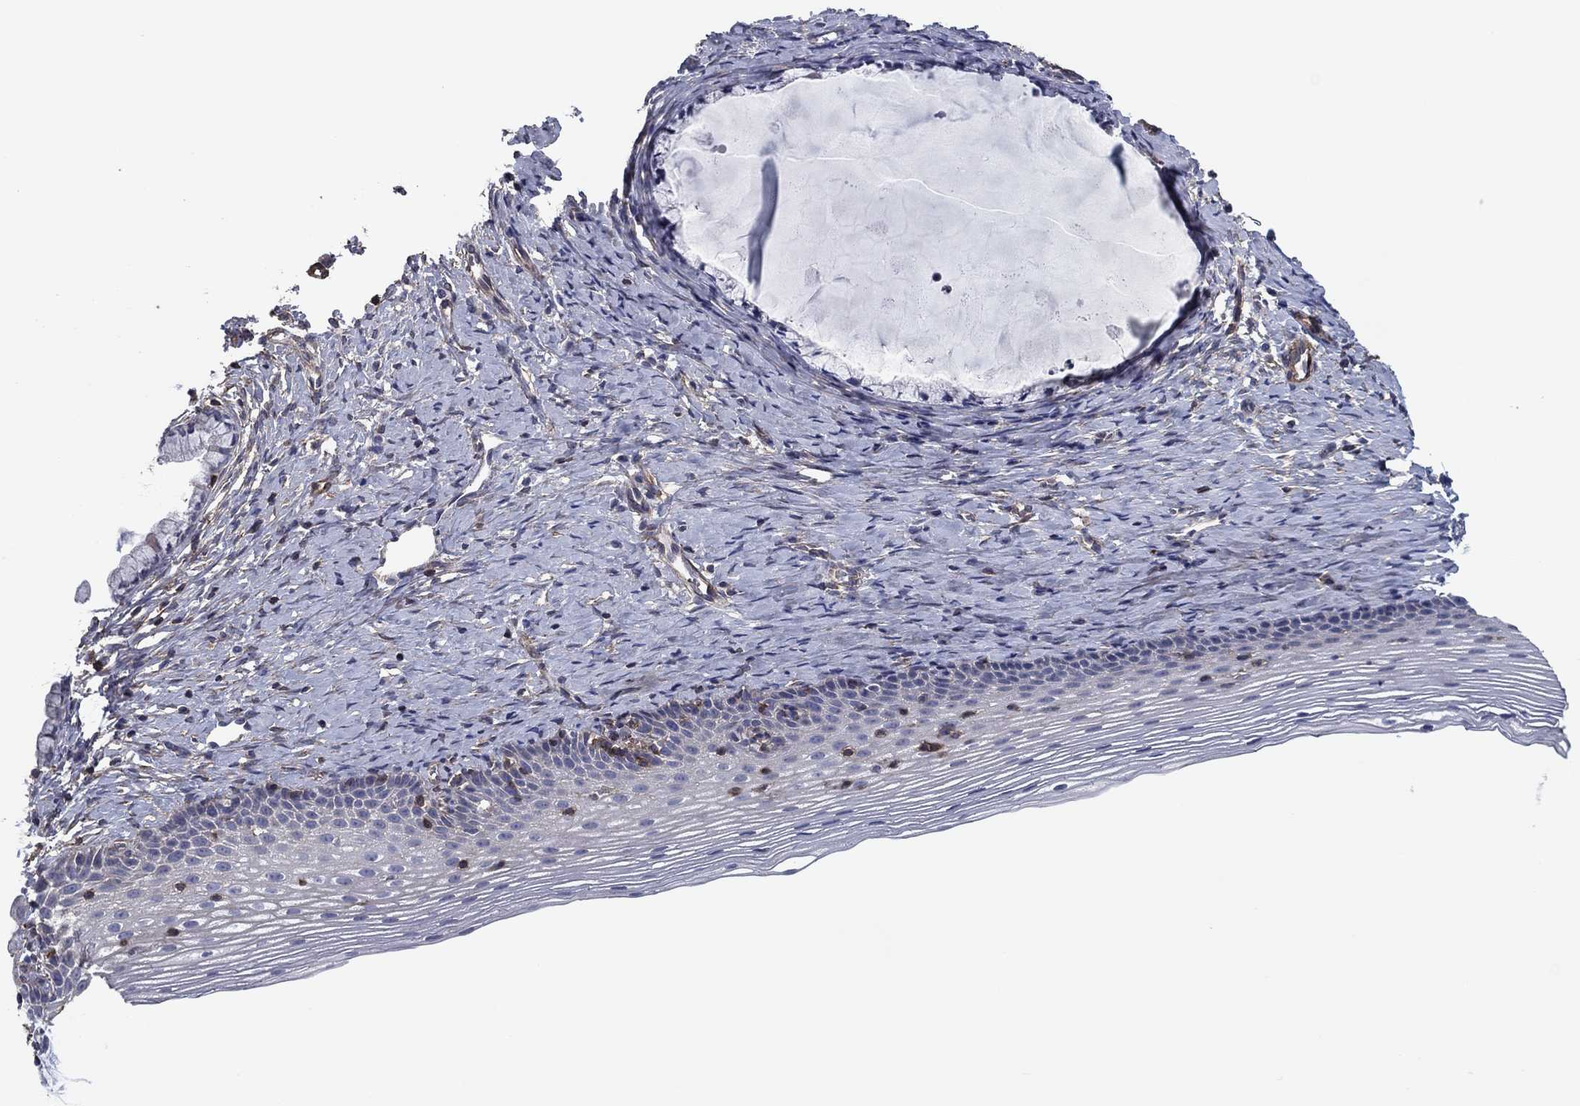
{"staining": {"intensity": "negative", "quantity": "none", "location": "none"}, "tissue": "cervix", "cell_type": "Glandular cells", "image_type": "normal", "snomed": [{"axis": "morphology", "description": "Normal tissue, NOS"}, {"axis": "topography", "description": "Cervix"}], "caption": "Image shows no protein positivity in glandular cells of normal cervix.", "gene": "PSD4", "patient": {"sex": "female", "age": 39}}